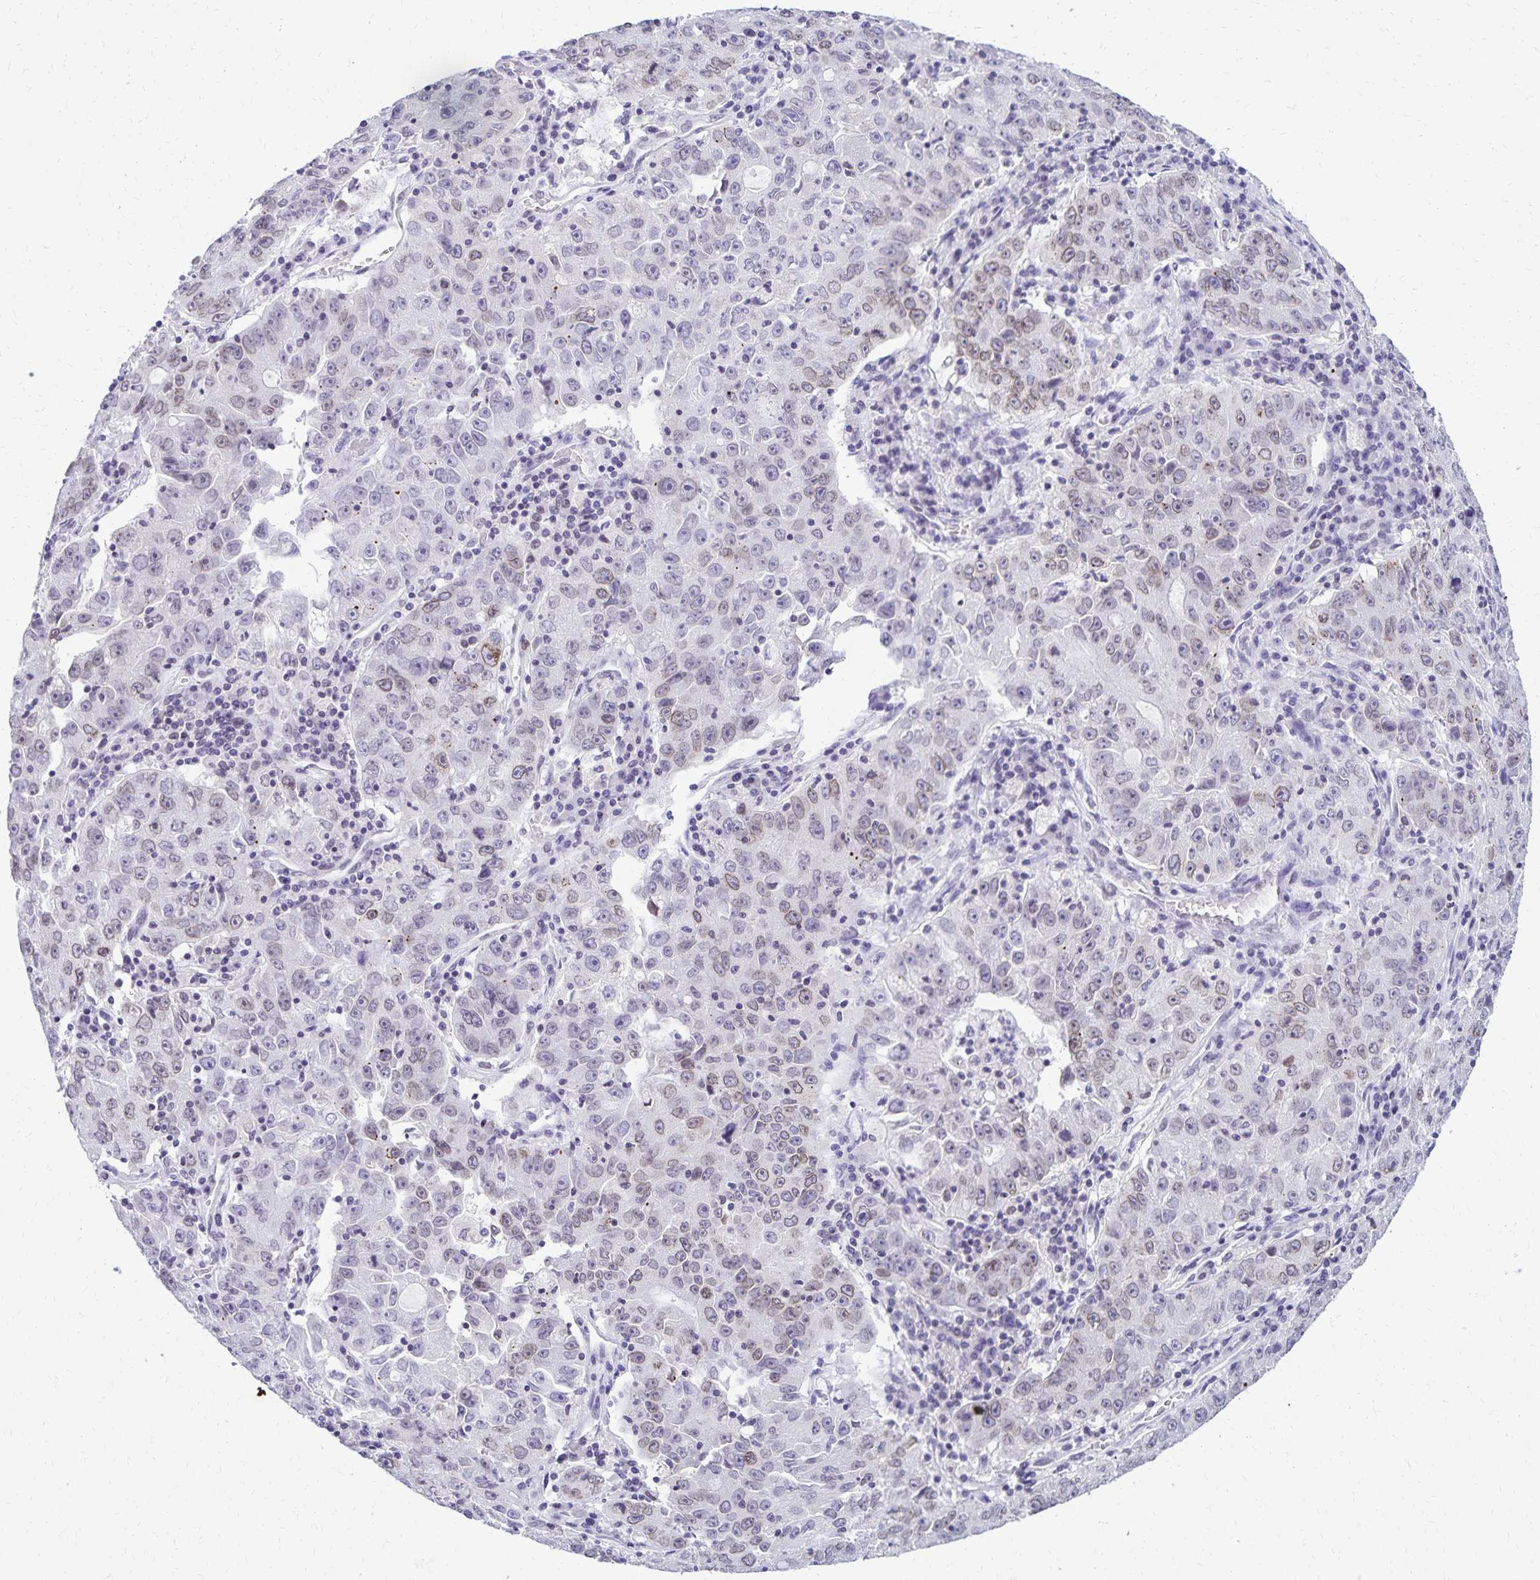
{"staining": {"intensity": "weak", "quantity": "<25%", "location": "cytoplasmic/membranous,nuclear"}, "tissue": "lung cancer", "cell_type": "Tumor cells", "image_type": "cancer", "snomed": [{"axis": "morphology", "description": "Normal morphology"}, {"axis": "morphology", "description": "Adenocarcinoma, NOS"}, {"axis": "topography", "description": "Lymph node"}, {"axis": "topography", "description": "Lung"}], "caption": "Tumor cells are negative for brown protein staining in lung cancer.", "gene": "FAM166C", "patient": {"sex": "female", "age": 57}}